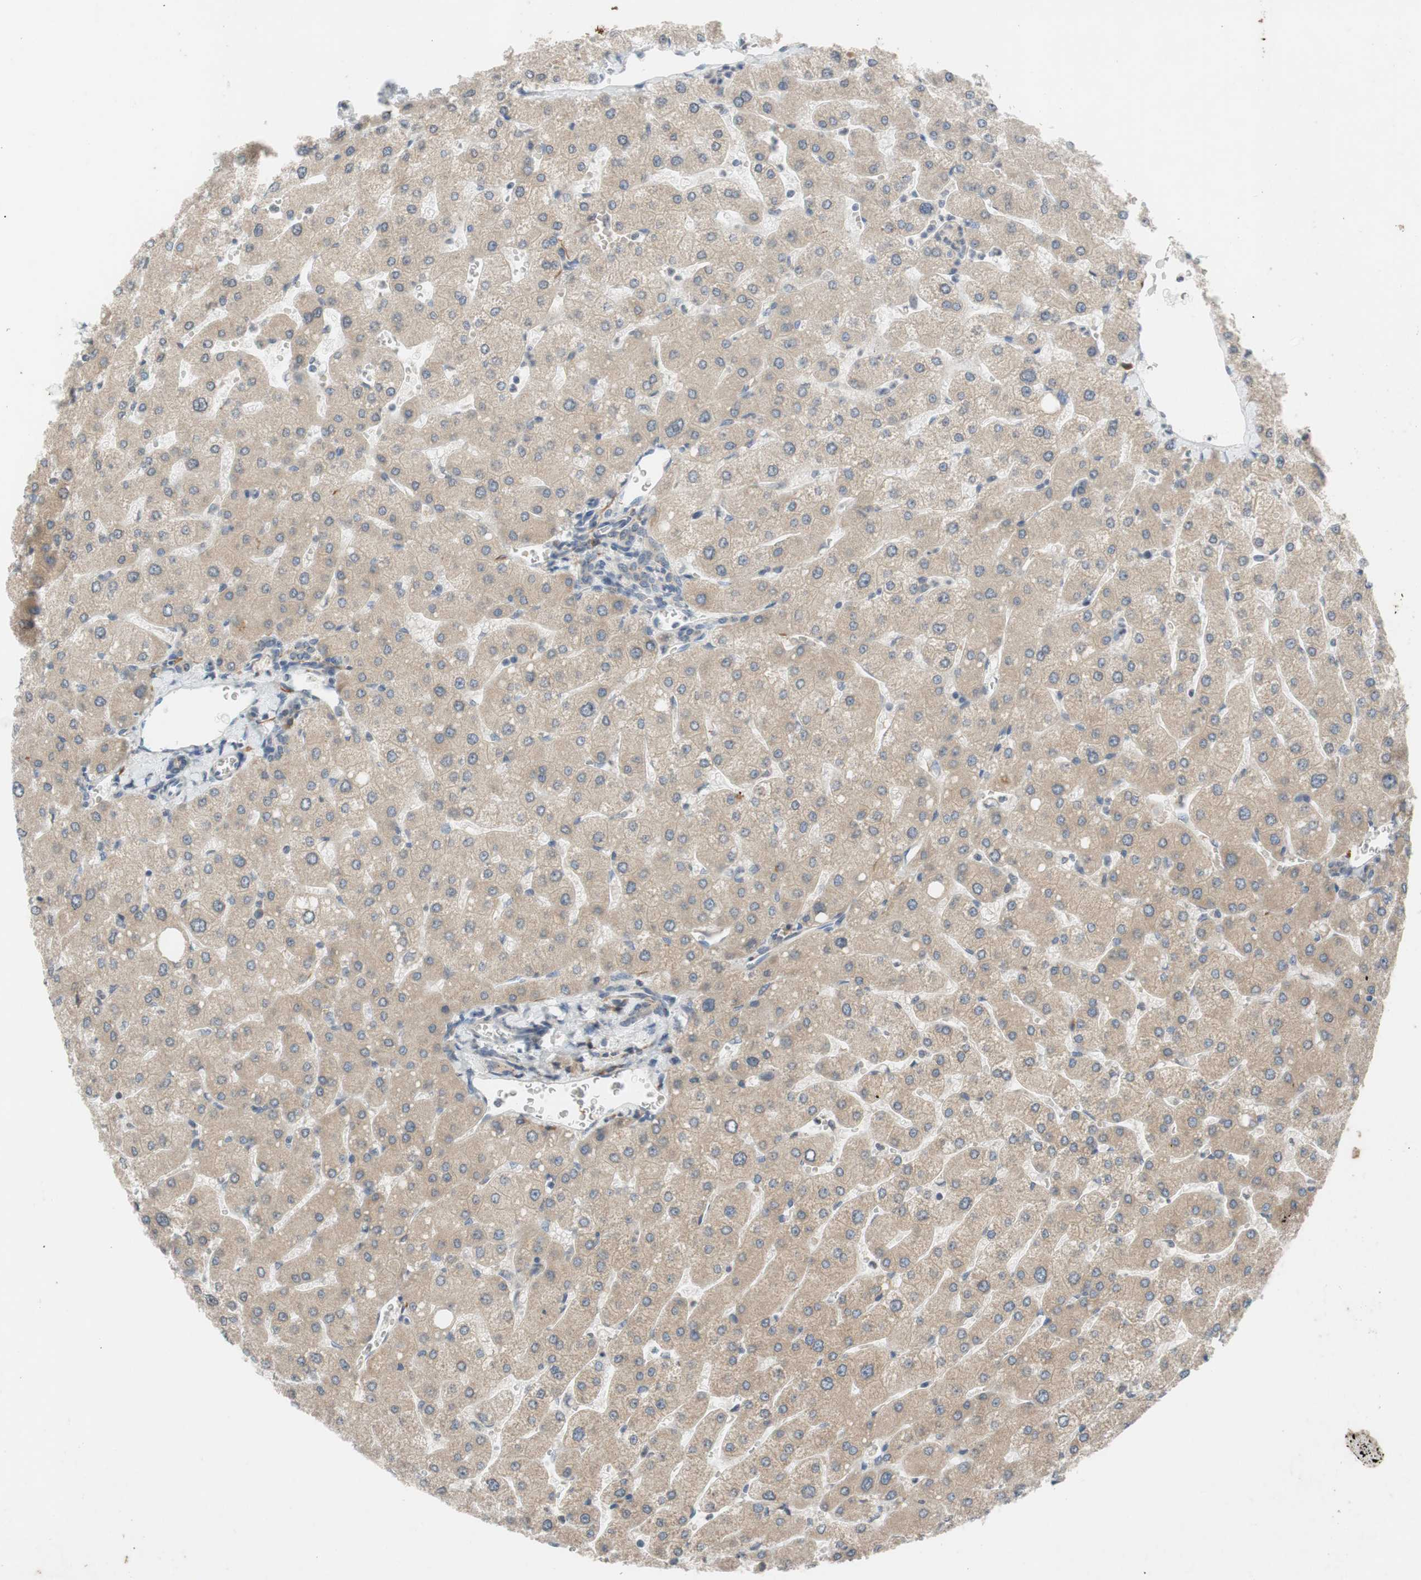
{"staining": {"intensity": "negative", "quantity": "none", "location": "none"}, "tissue": "liver", "cell_type": "Cholangiocytes", "image_type": "normal", "snomed": [{"axis": "morphology", "description": "Normal tissue, NOS"}, {"axis": "topography", "description": "Liver"}], "caption": "Immunohistochemistry (IHC) photomicrograph of benign liver stained for a protein (brown), which displays no staining in cholangiocytes.", "gene": "ADD2", "patient": {"sex": "male", "age": 55}}